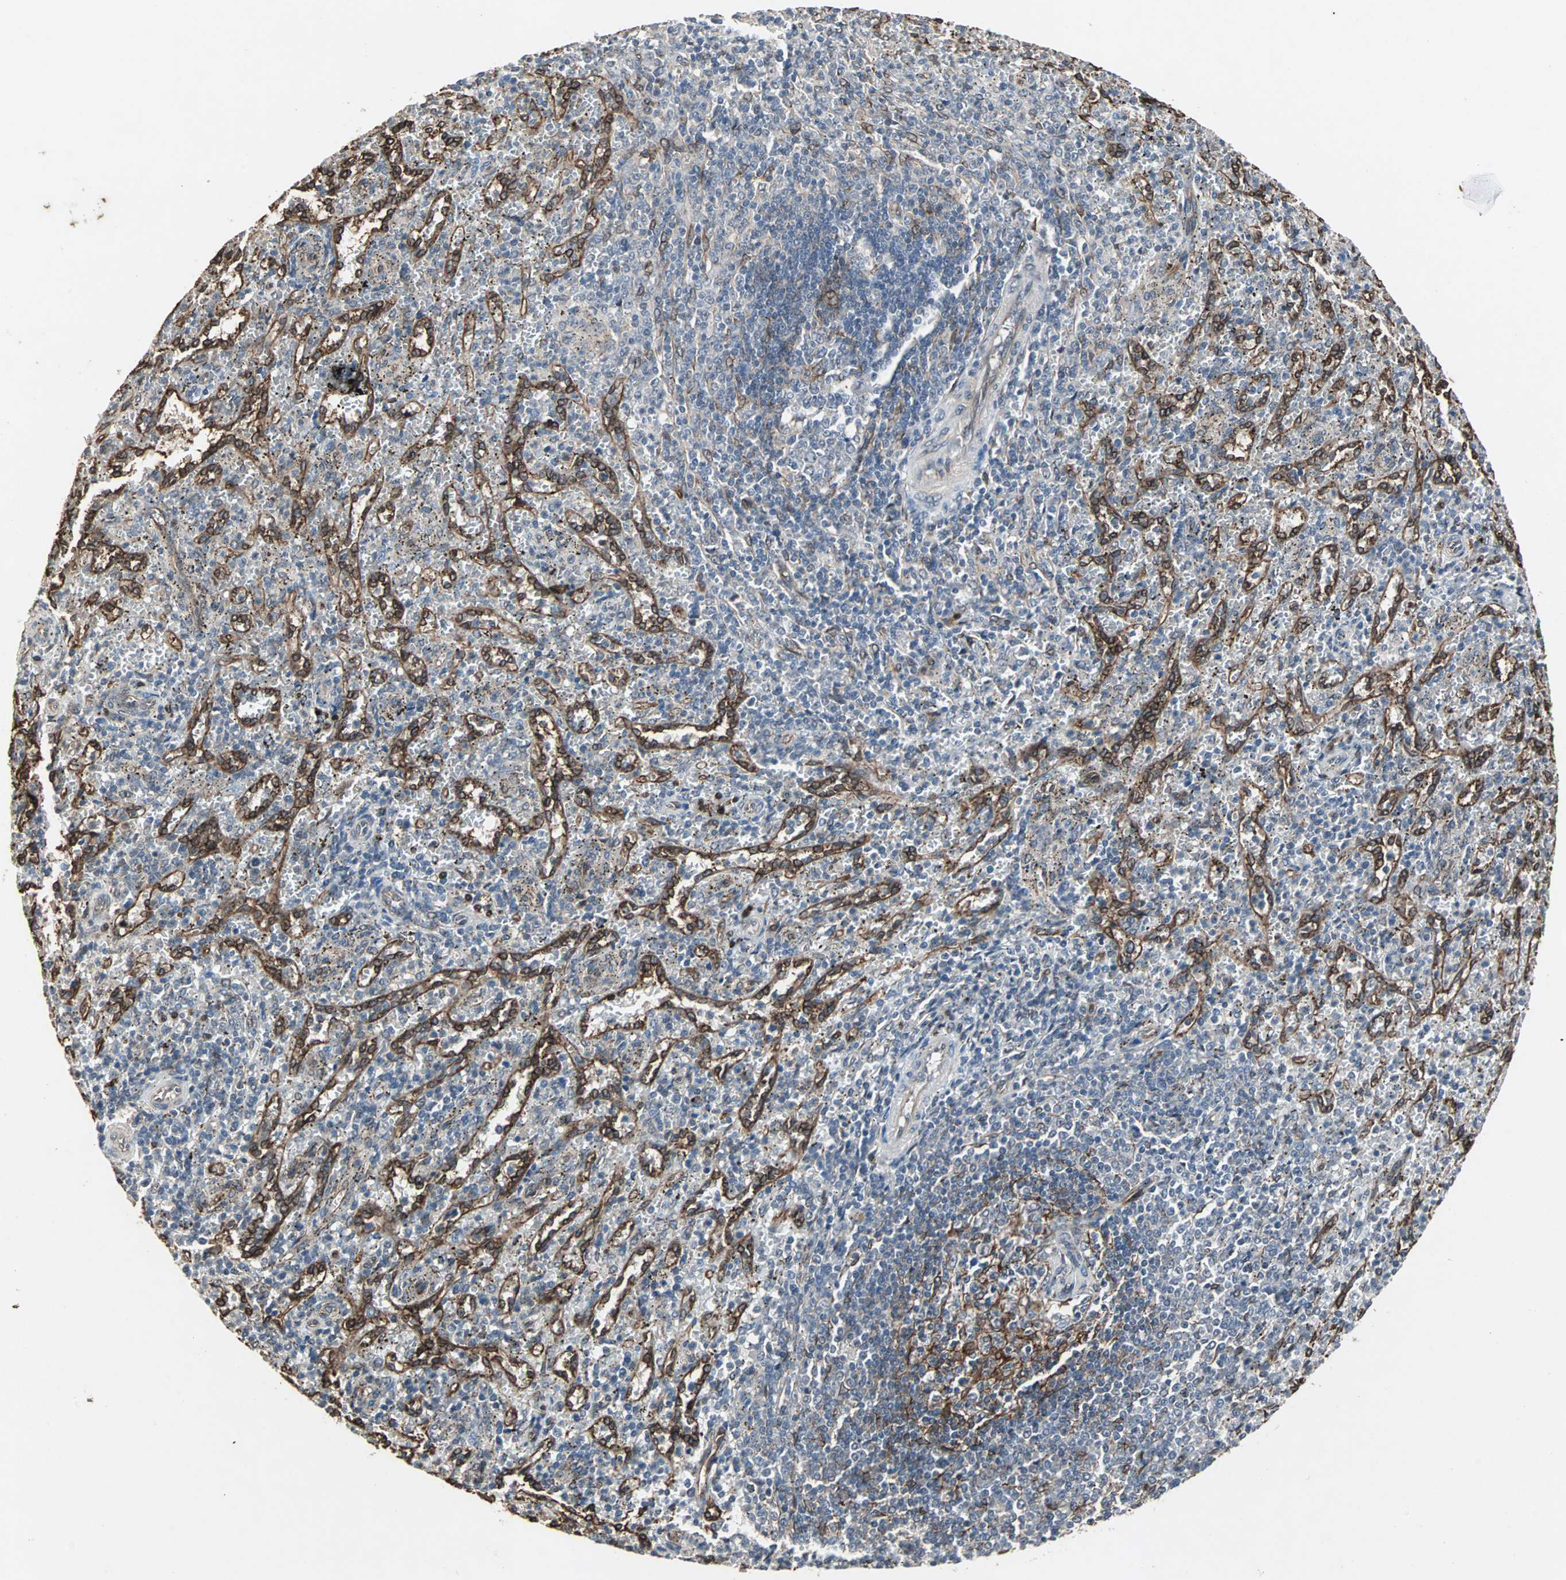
{"staining": {"intensity": "moderate", "quantity": "<25%", "location": "cytoplasmic/membranous"}, "tissue": "spleen", "cell_type": "Cells in red pulp", "image_type": "normal", "snomed": [{"axis": "morphology", "description": "Normal tissue, NOS"}, {"axis": "topography", "description": "Spleen"}], "caption": "Immunohistochemical staining of normal spleen exhibits <25% levels of moderate cytoplasmic/membranous protein staining in about <25% of cells in red pulp.", "gene": "TRPV4", "patient": {"sex": "female", "age": 10}}